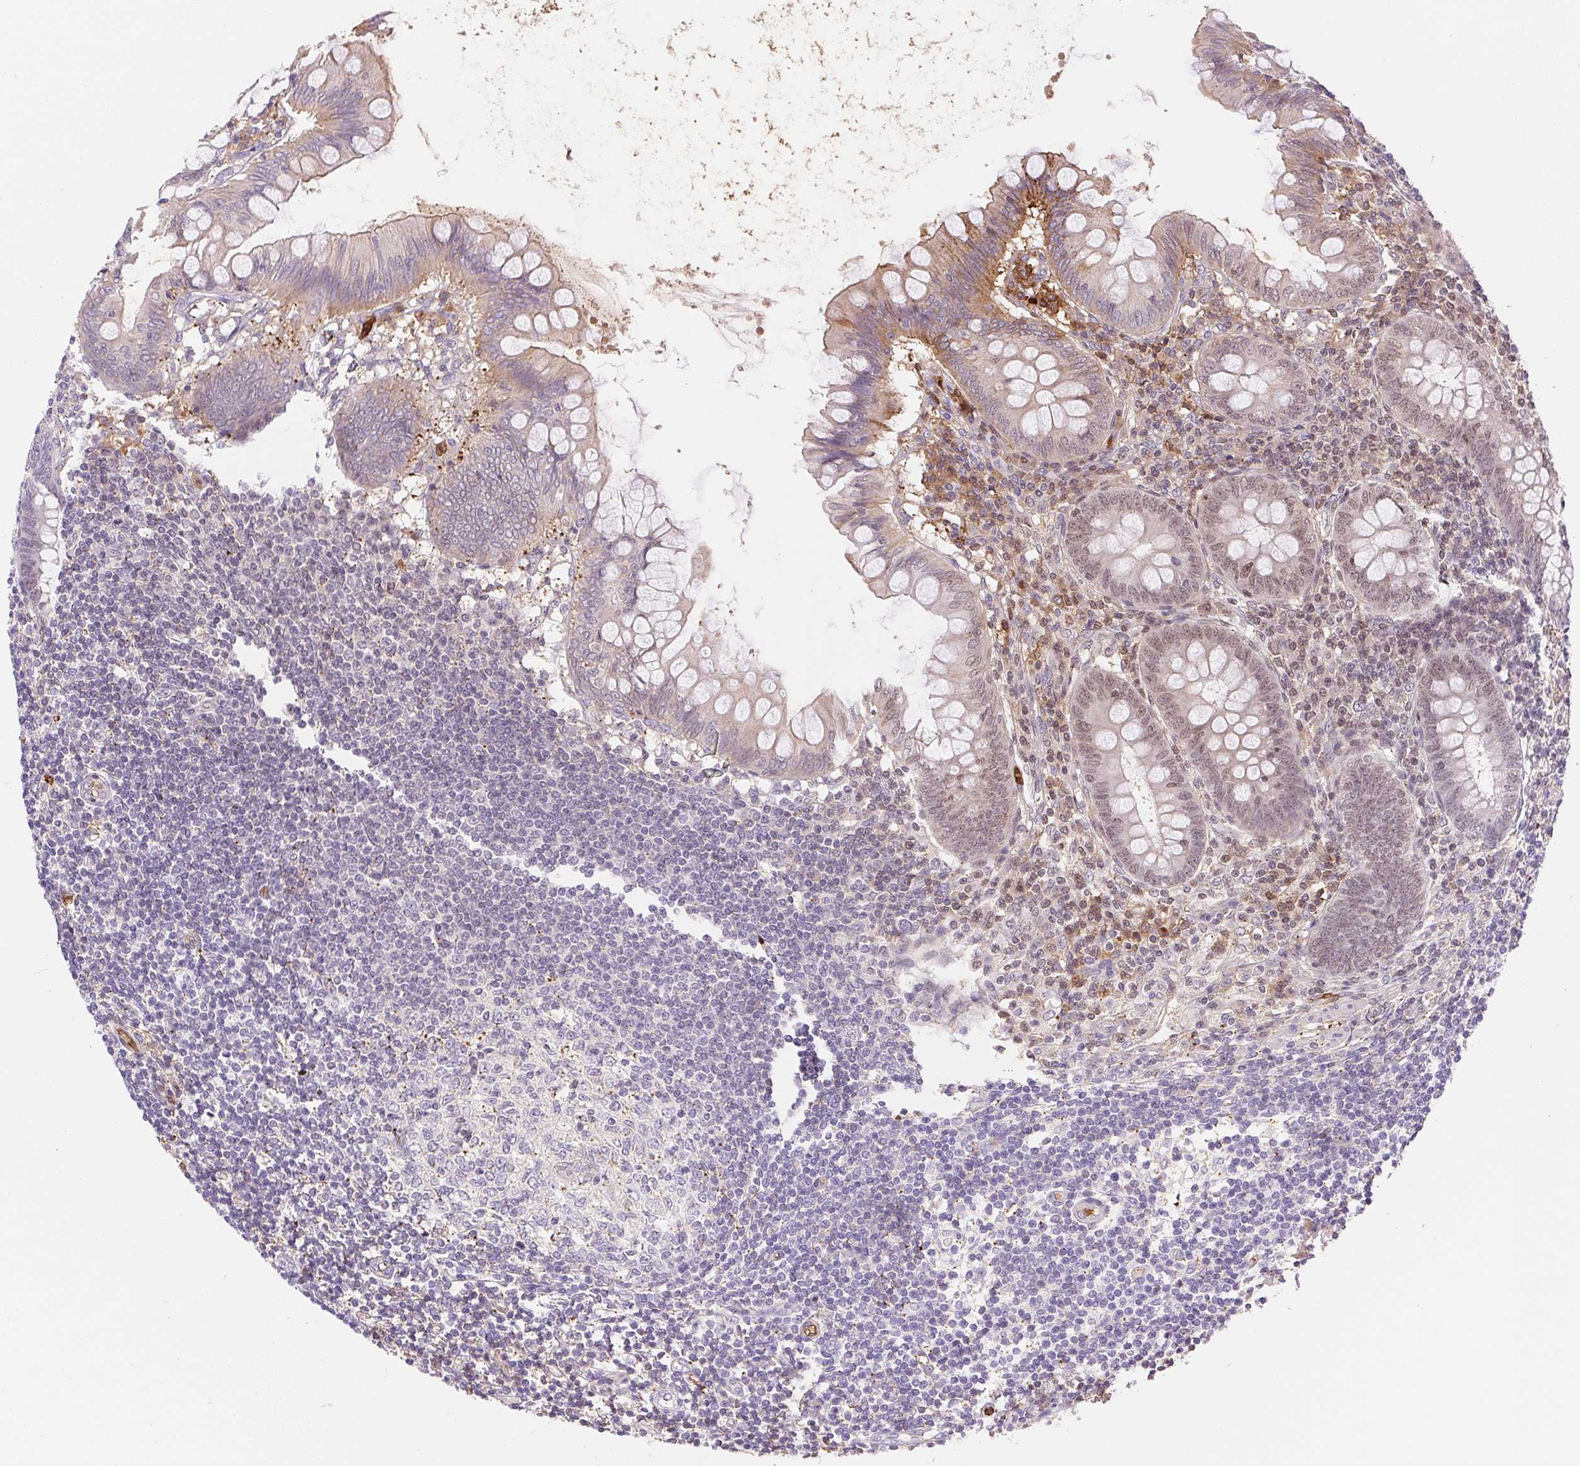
{"staining": {"intensity": "weak", "quantity": "<25%", "location": "cytoplasmic/membranous,nuclear"}, "tissue": "appendix", "cell_type": "Glandular cells", "image_type": "normal", "snomed": [{"axis": "morphology", "description": "Normal tissue, NOS"}, {"axis": "topography", "description": "Appendix"}], "caption": "DAB immunohistochemical staining of benign appendix demonstrates no significant expression in glandular cells.", "gene": "ORM1", "patient": {"sex": "female", "age": 57}}